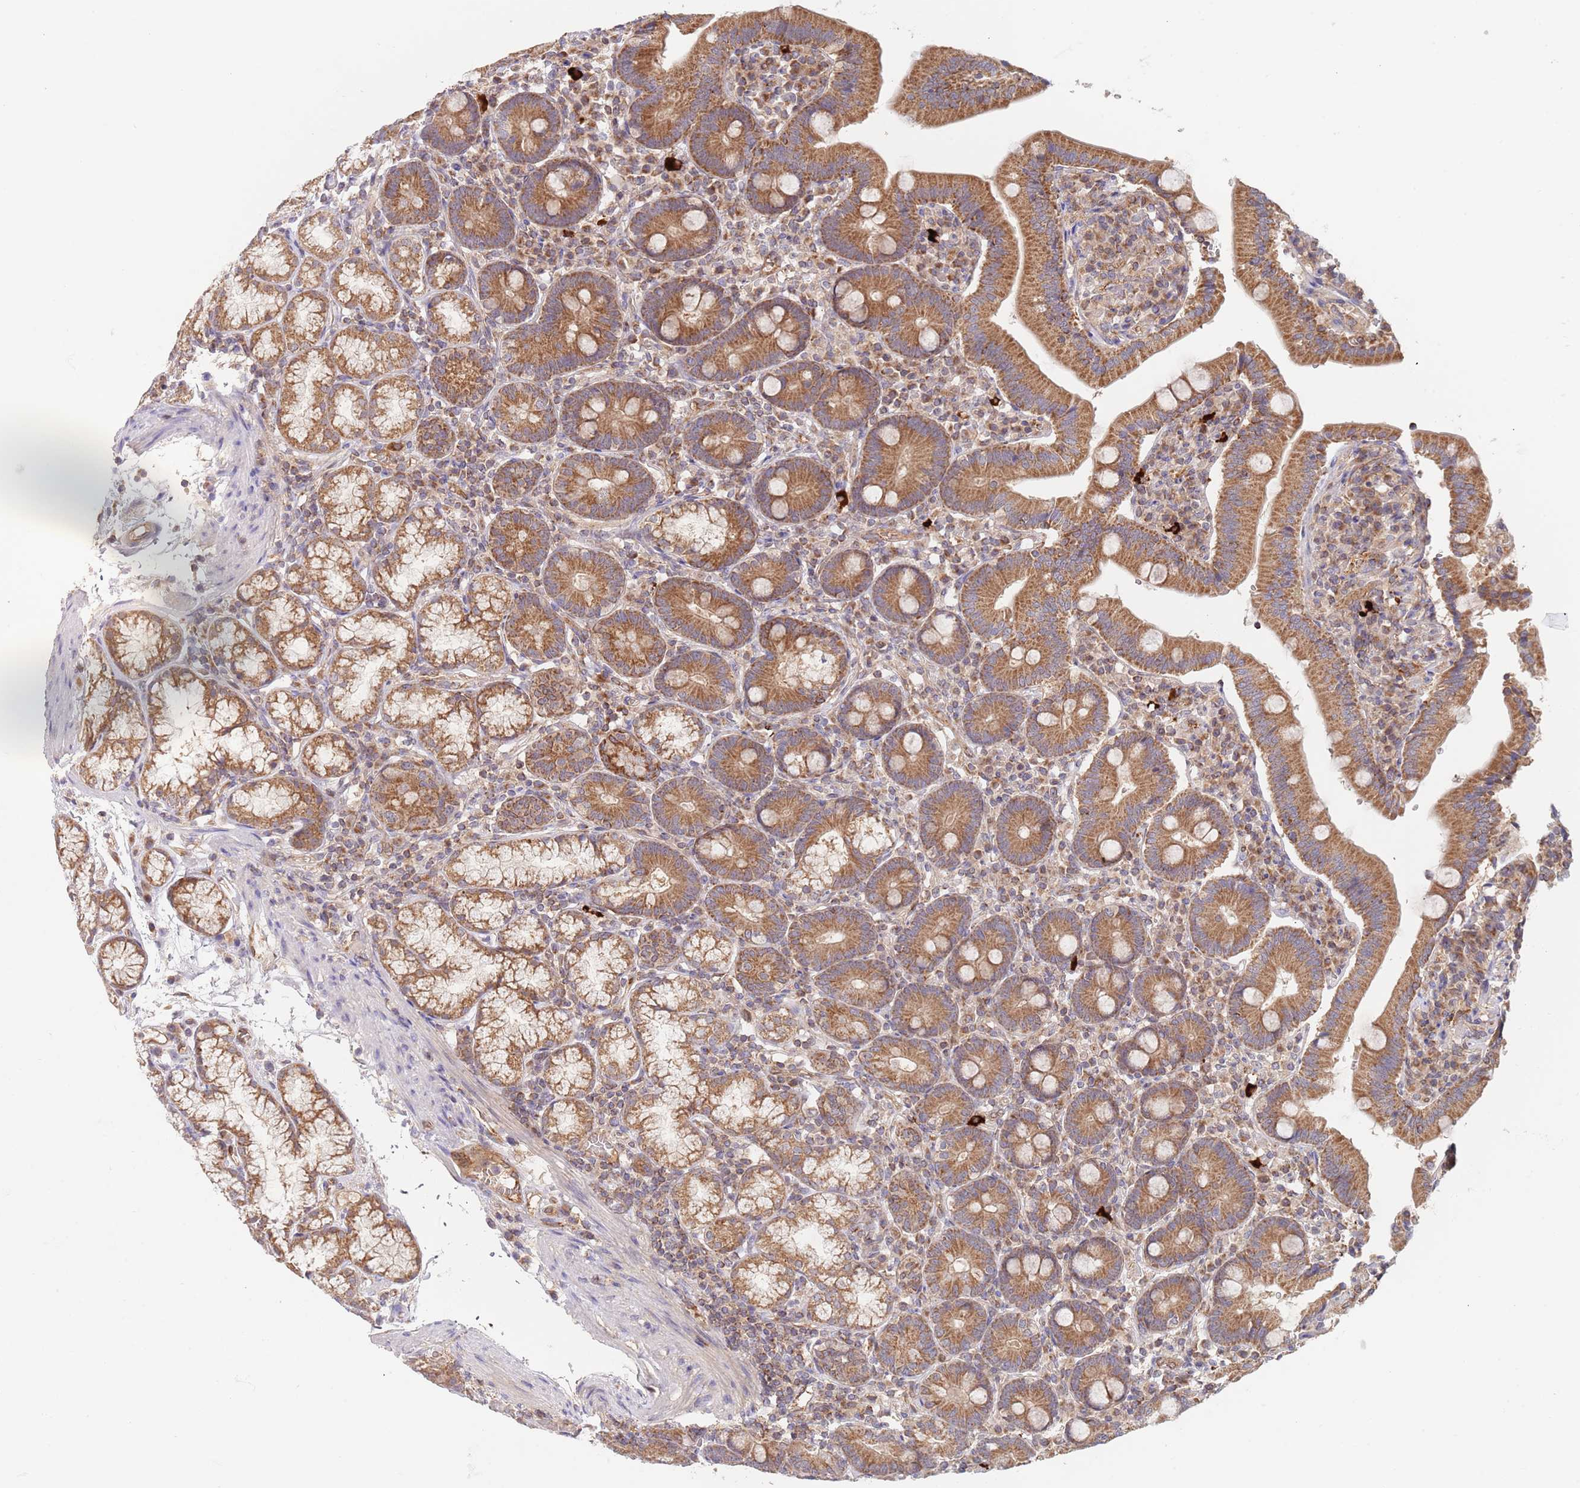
{"staining": {"intensity": "moderate", "quantity": ">75%", "location": "cytoplasmic/membranous"}, "tissue": "duodenum", "cell_type": "Glandular cells", "image_type": "normal", "snomed": [{"axis": "morphology", "description": "Normal tissue, NOS"}, {"axis": "topography", "description": "Duodenum"}], "caption": "Protein staining of unremarkable duodenum demonstrates moderate cytoplasmic/membranous staining in approximately >75% of glandular cells.", "gene": "GUK1", "patient": {"sex": "female", "age": 67}}